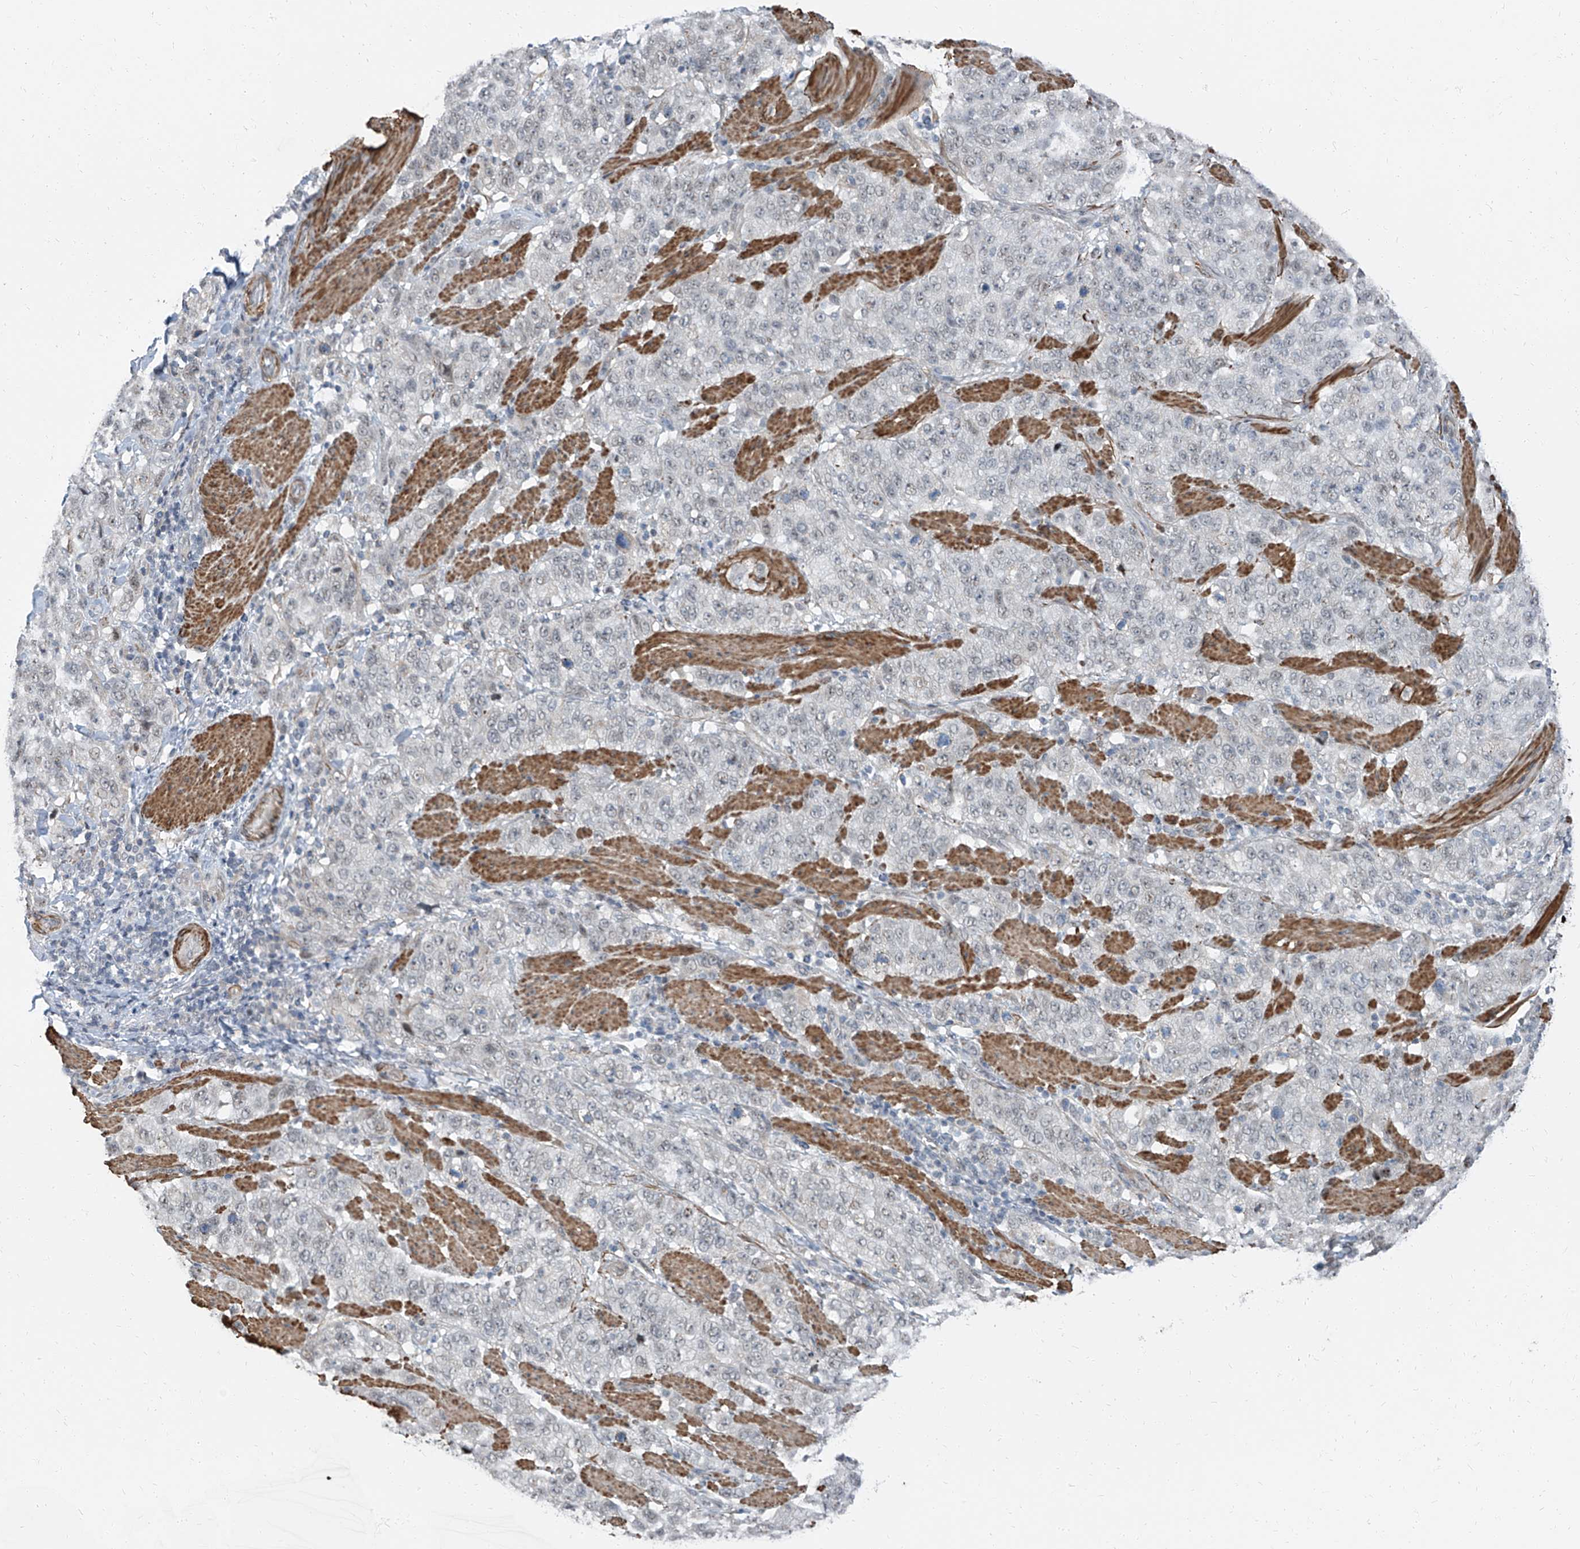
{"staining": {"intensity": "negative", "quantity": "none", "location": "none"}, "tissue": "stomach cancer", "cell_type": "Tumor cells", "image_type": "cancer", "snomed": [{"axis": "morphology", "description": "Adenocarcinoma, NOS"}, {"axis": "topography", "description": "Stomach"}], "caption": "This is a histopathology image of IHC staining of stomach cancer, which shows no staining in tumor cells.", "gene": "TXLNB", "patient": {"sex": "male", "age": 48}}